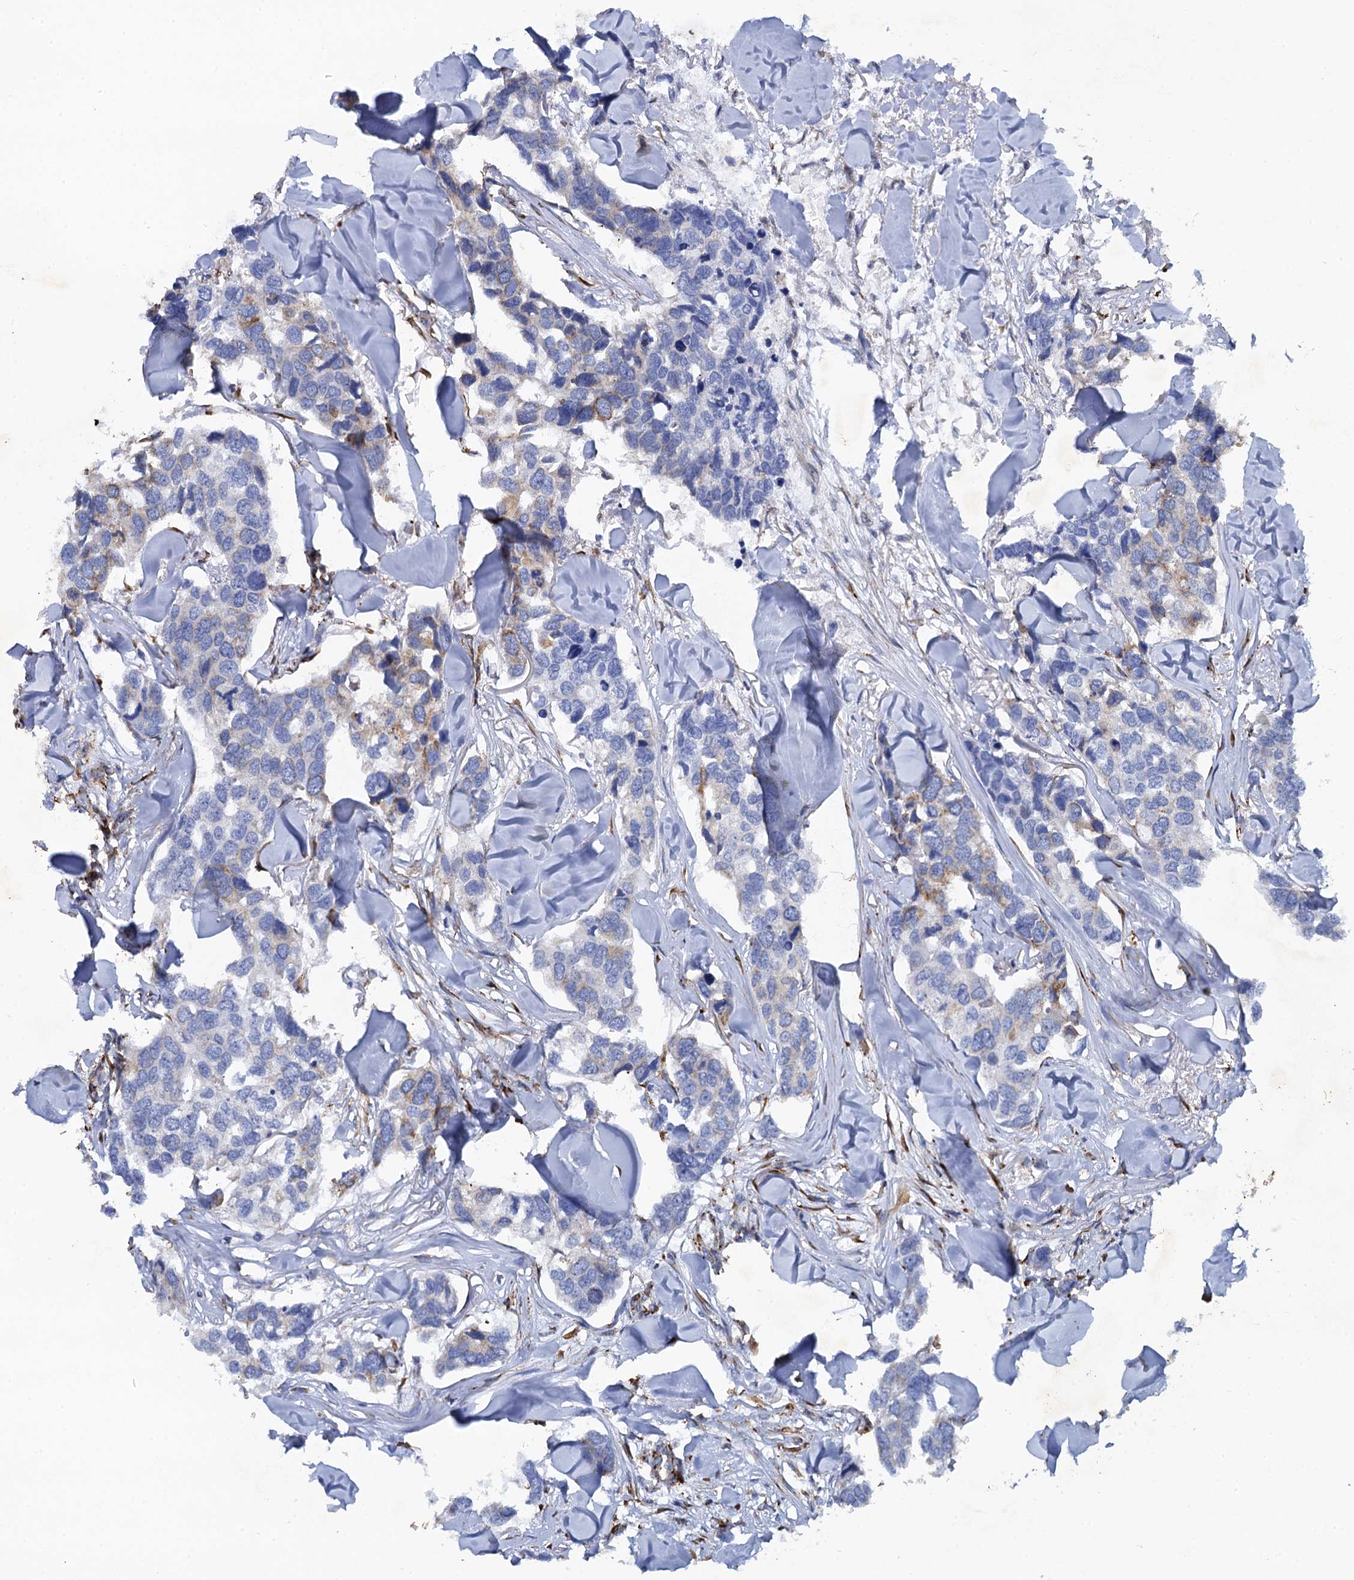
{"staining": {"intensity": "weak", "quantity": "<25%", "location": "cytoplasmic/membranous"}, "tissue": "breast cancer", "cell_type": "Tumor cells", "image_type": "cancer", "snomed": [{"axis": "morphology", "description": "Duct carcinoma"}, {"axis": "topography", "description": "Breast"}], "caption": "Micrograph shows no protein positivity in tumor cells of breast cancer tissue. (Brightfield microscopy of DAB (3,3'-diaminobenzidine) immunohistochemistry (IHC) at high magnification).", "gene": "POGLUT3", "patient": {"sex": "female", "age": 83}}